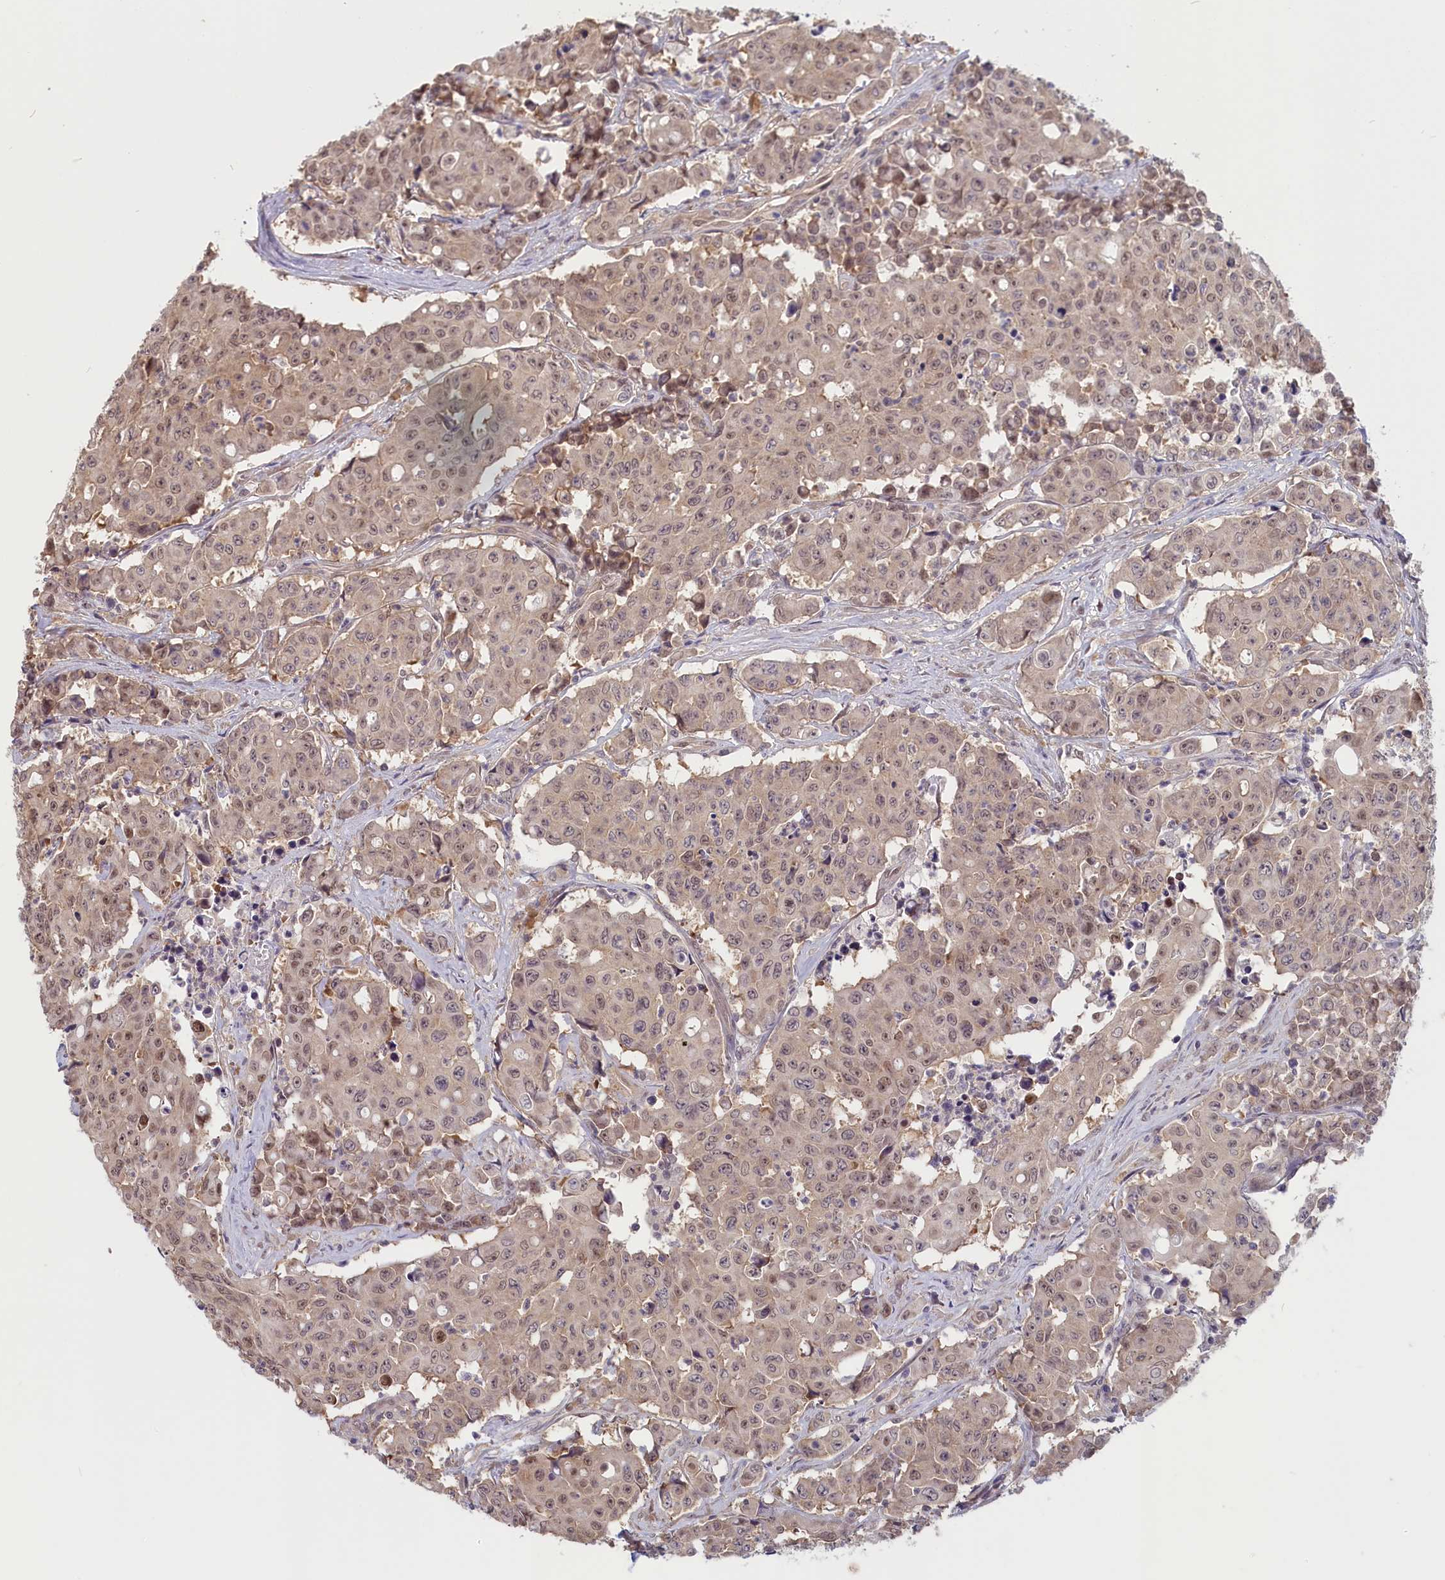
{"staining": {"intensity": "weak", "quantity": ">75%", "location": "cytoplasmic/membranous,nuclear"}, "tissue": "colorectal cancer", "cell_type": "Tumor cells", "image_type": "cancer", "snomed": [{"axis": "morphology", "description": "Adenocarcinoma, NOS"}, {"axis": "topography", "description": "Colon"}], "caption": "DAB immunohistochemical staining of colorectal adenocarcinoma displays weak cytoplasmic/membranous and nuclear protein positivity in approximately >75% of tumor cells.", "gene": "C19orf44", "patient": {"sex": "male", "age": 51}}